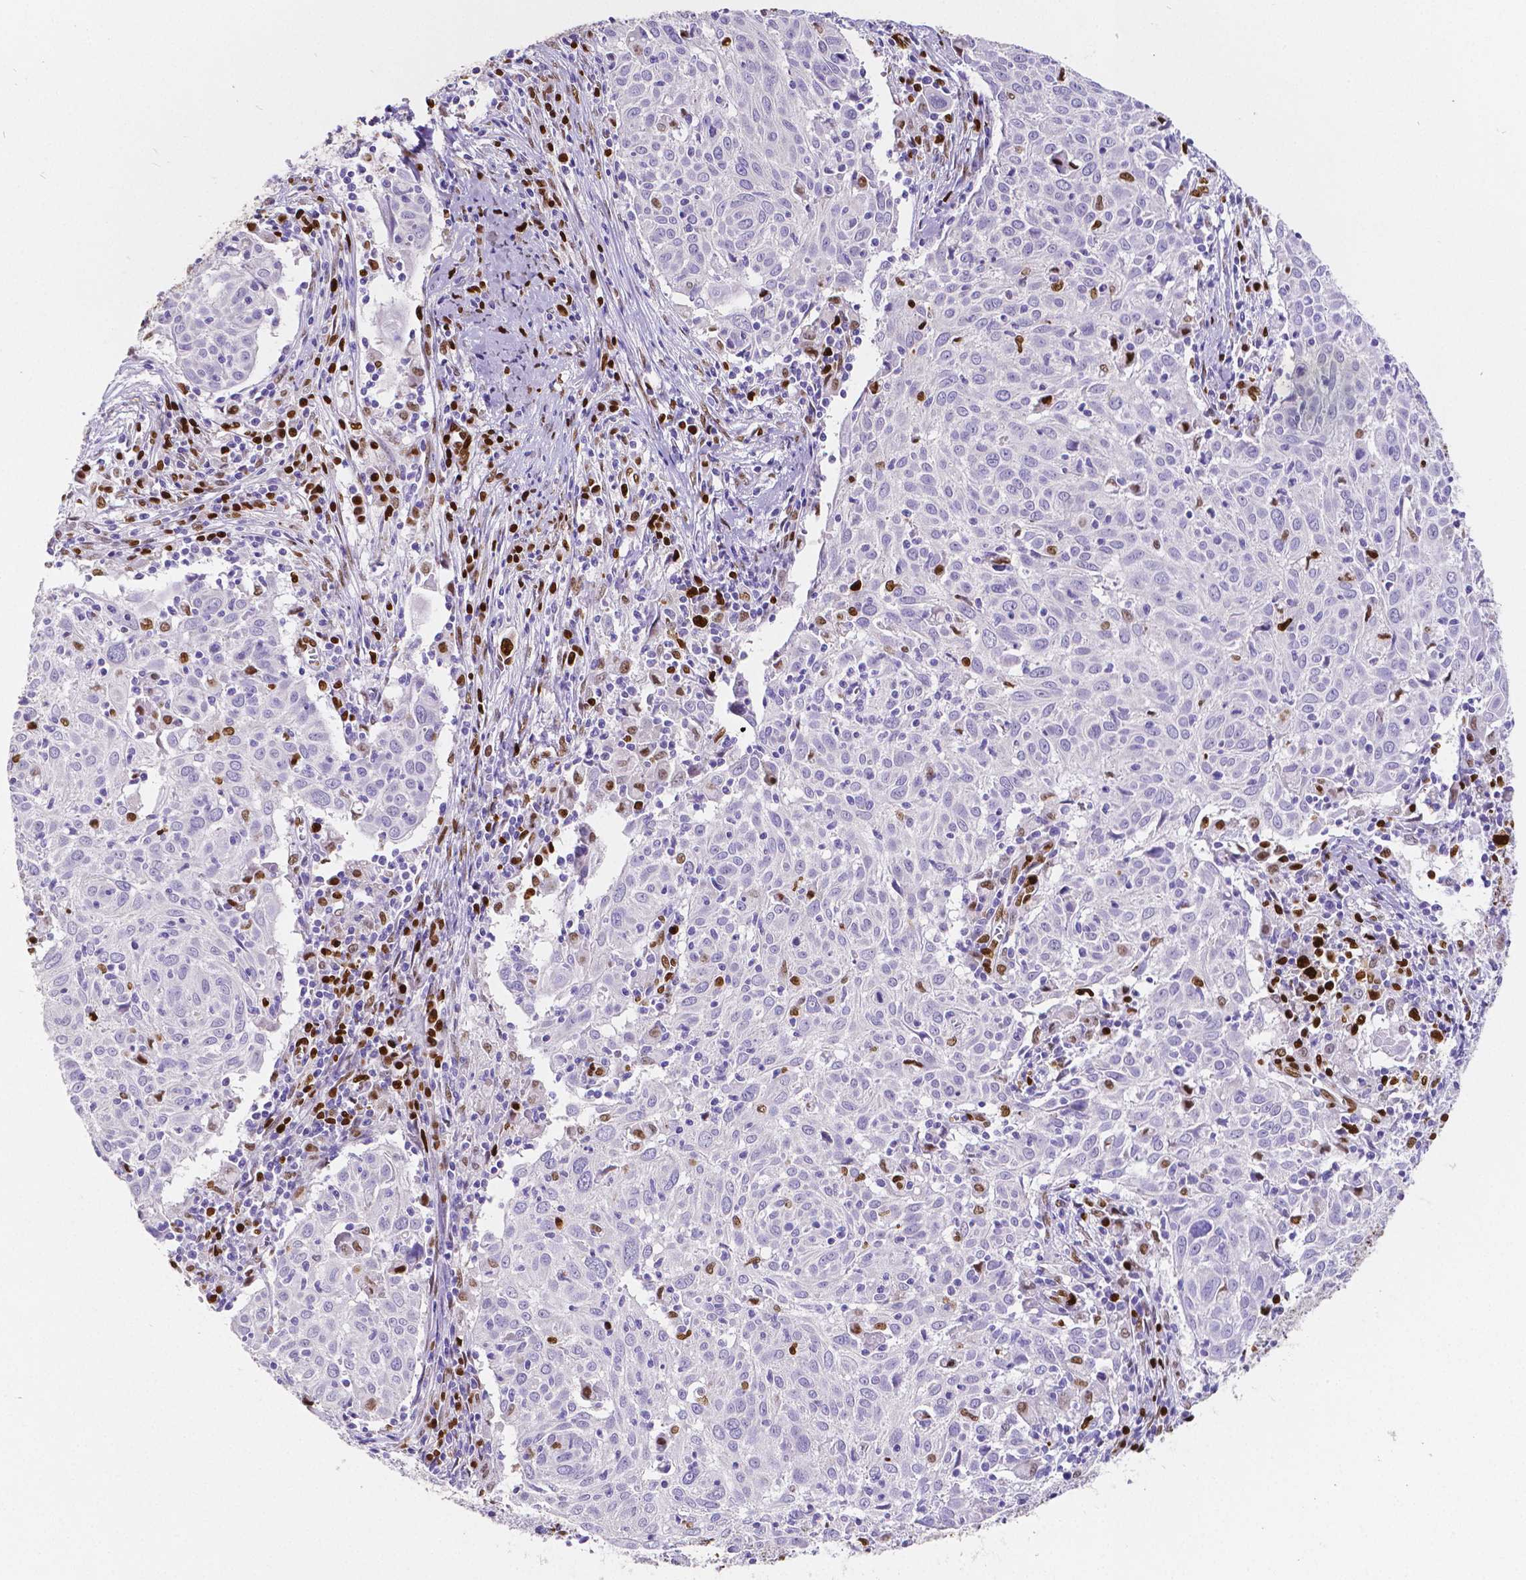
{"staining": {"intensity": "negative", "quantity": "none", "location": "none"}, "tissue": "cervical cancer", "cell_type": "Tumor cells", "image_type": "cancer", "snomed": [{"axis": "morphology", "description": "Squamous cell carcinoma, NOS"}, {"axis": "topography", "description": "Cervix"}], "caption": "Tumor cells show no significant protein expression in cervical cancer. Brightfield microscopy of immunohistochemistry (IHC) stained with DAB (brown) and hematoxylin (blue), captured at high magnification.", "gene": "MEF2C", "patient": {"sex": "female", "age": 39}}